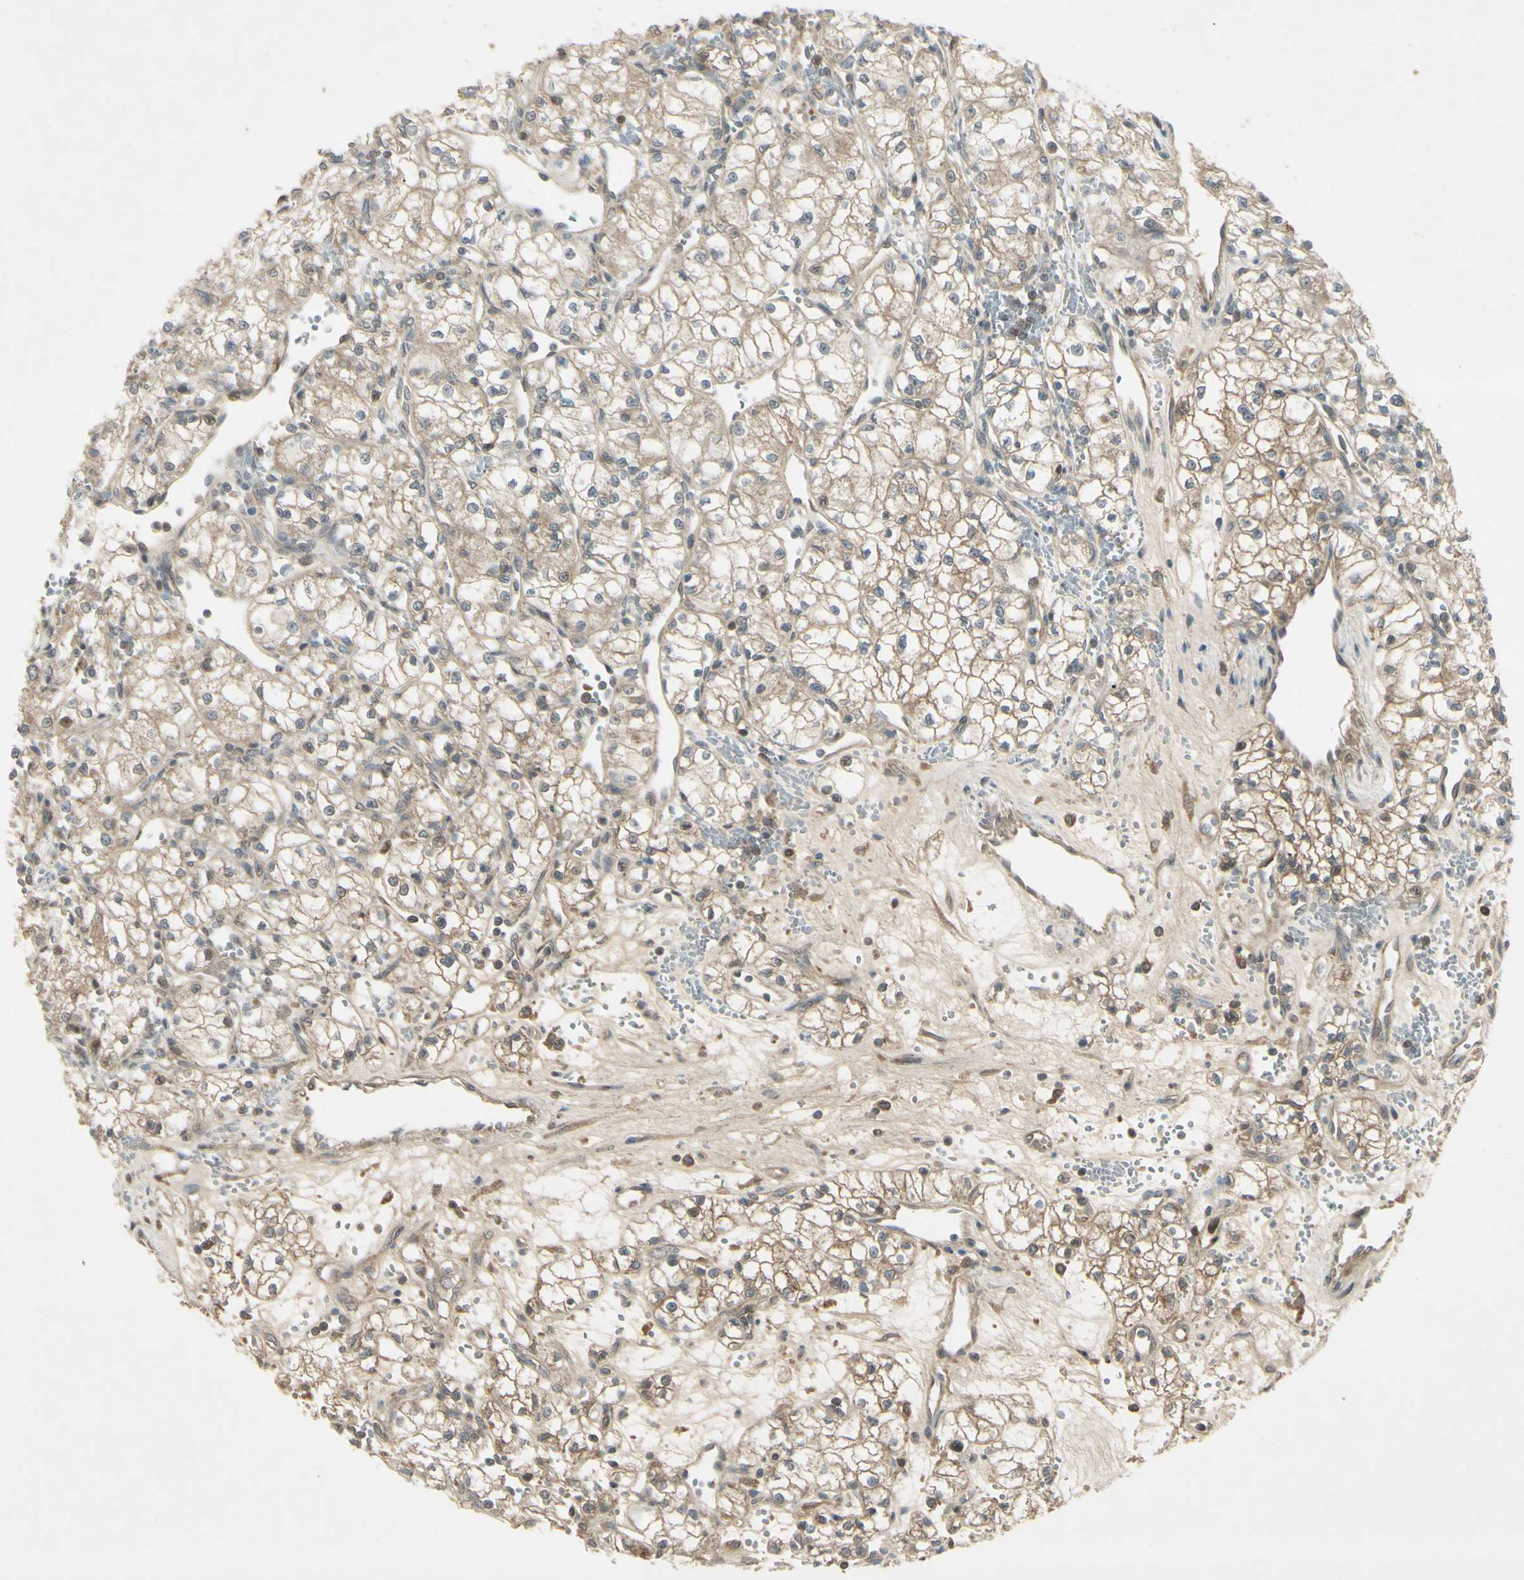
{"staining": {"intensity": "negative", "quantity": "none", "location": "none"}, "tissue": "renal cancer", "cell_type": "Tumor cells", "image_type": "cancer", "snomed": [{"axis": "morphology", "description": "Normal tissue, NOS"}, {"axis": "morphology", "description": "Adenocarcinoma, NOS"}, {"axis": "topography", "description": "Kidney"}], "caption": "The immunohistochemistry image has no significant positivity in tumor cells of renal cancer tissue. The staining was performed using DAB to visualize the protein expression in brown, while the nuclei were stained in blue with hematoxylin (Magnification: 20x).", "gene": "RAD18", "patient": {"sex": "male", "age": 59}}